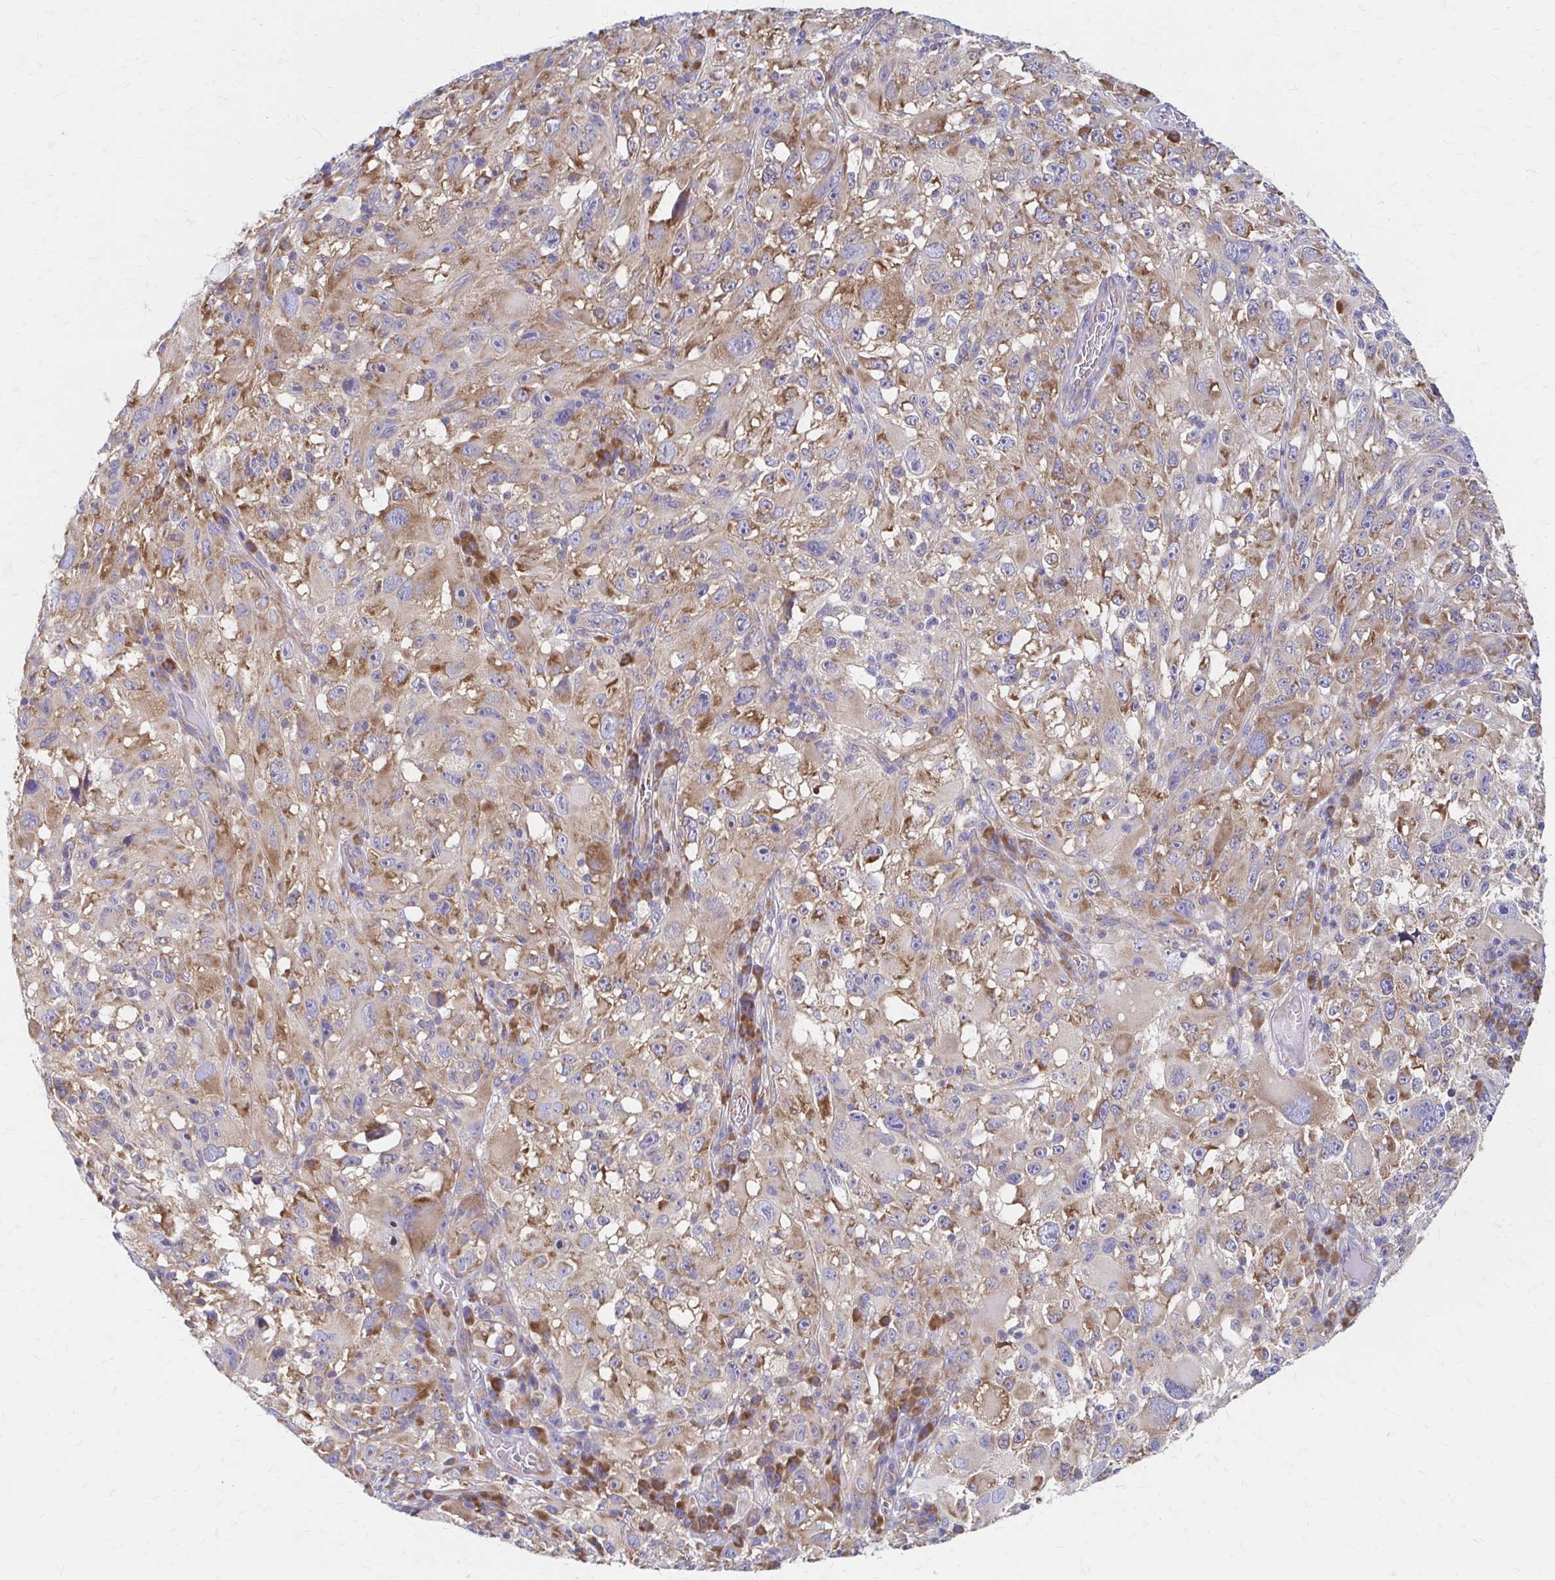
{"staining": {"intensity": "moderate", "quantity": ">75%", "location": "cytoplasmic/membranous"}, "tissue": "melanoma", "cell_type": "Tumor cells", "image_type": "cancer", "snomed": [{"axis": "morphology", "description": "Malignant melanoma, NOS"}, {"axis": "topography", "description": "Skin"}], "caption": "Approximately >75% of tumor cells in malignant melanoma reveal moderate cytoplasmic/membranous protein positivity as visualized by brown immunohistochemical staining.", "gene": "RPL27A", "patient": {"sex": "female", "age": 71}}